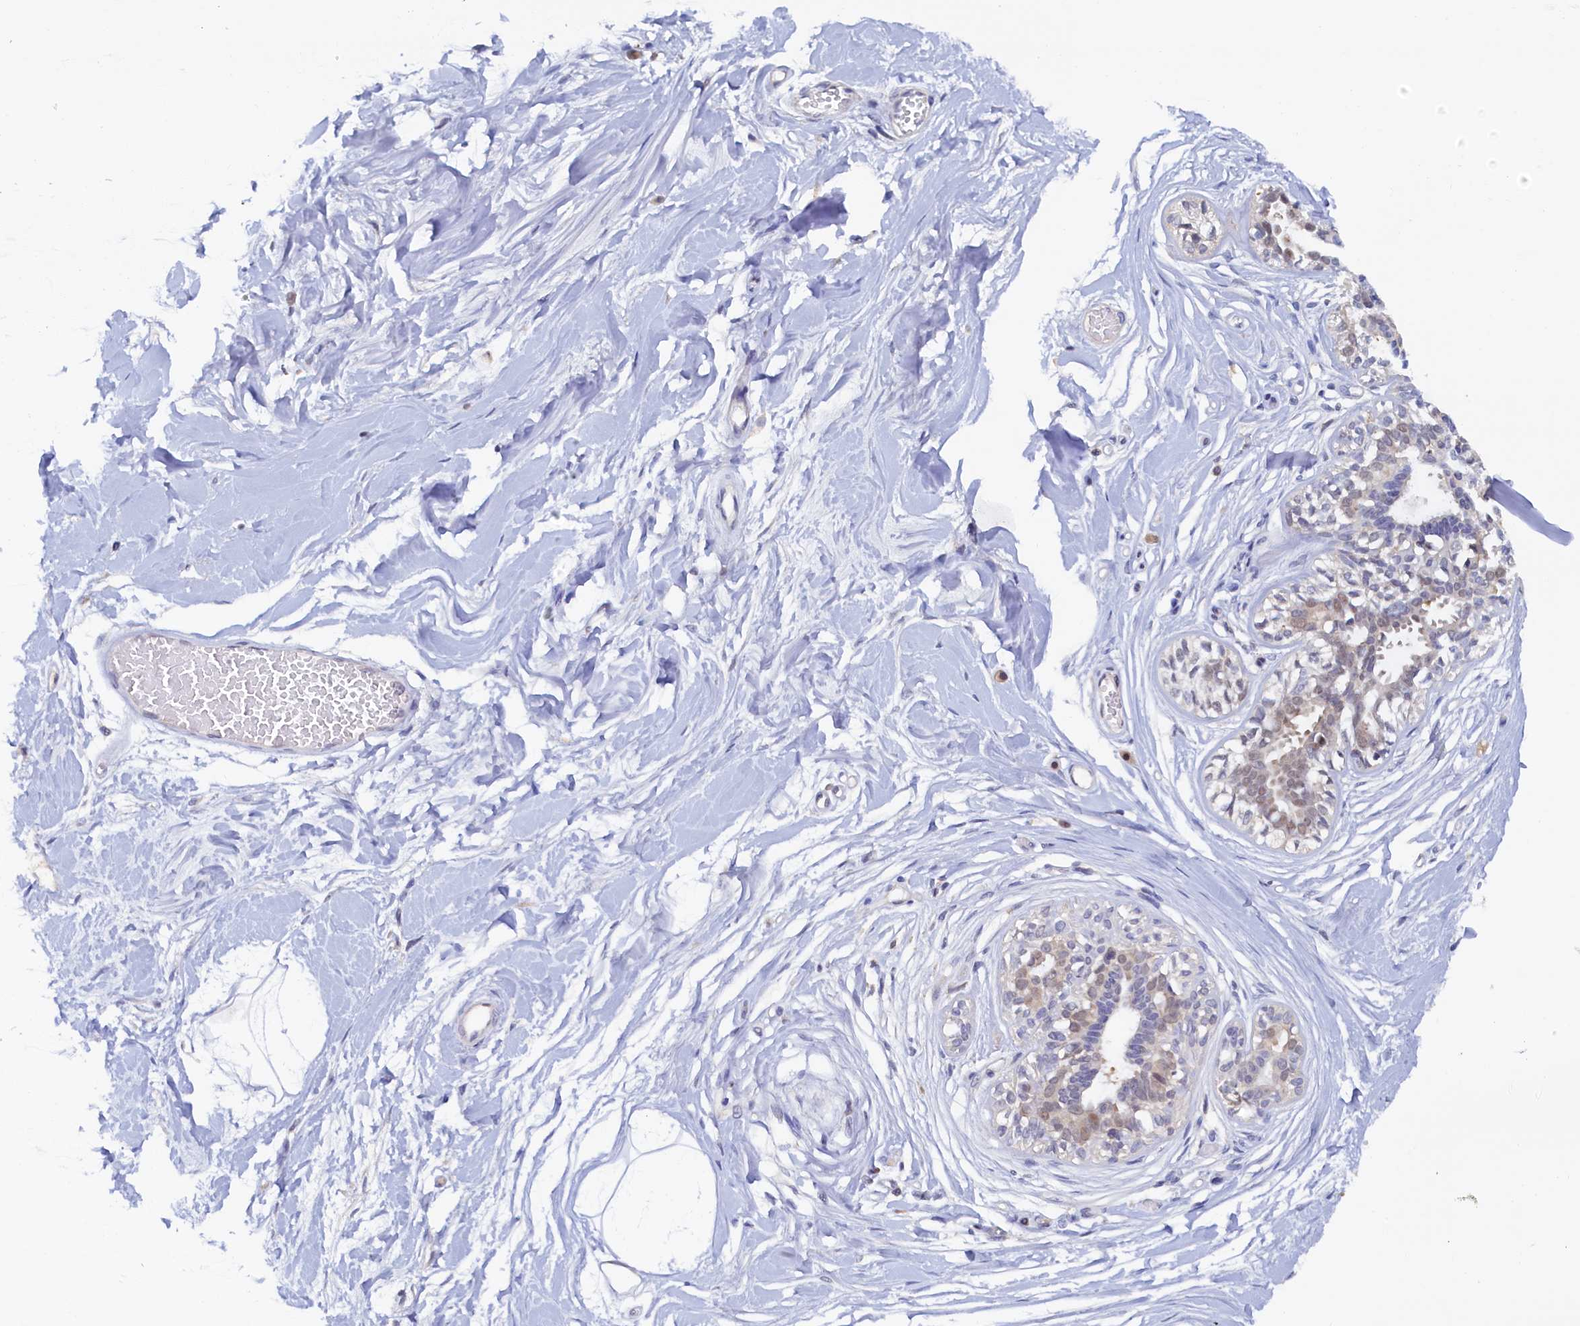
{"staining": {"intensity": "negative", "quantity": "none", "location": "none"}, "tissue": "breast", "cell_type": "Adipocytes", "image_type": "normal", "snomed": [{"axis": "morphology", "description": "Normal tissue, NOS"}, {"axis": "topography", "description": "Breast"}], "caption": "Immunohistochemistry (IHC) histopathology image of benign breast: human breast stained with DAB displays no significant protein staining in adipocytes.", "gene": "PAAF1", "patient": {"sex": "female", "age": 45}}